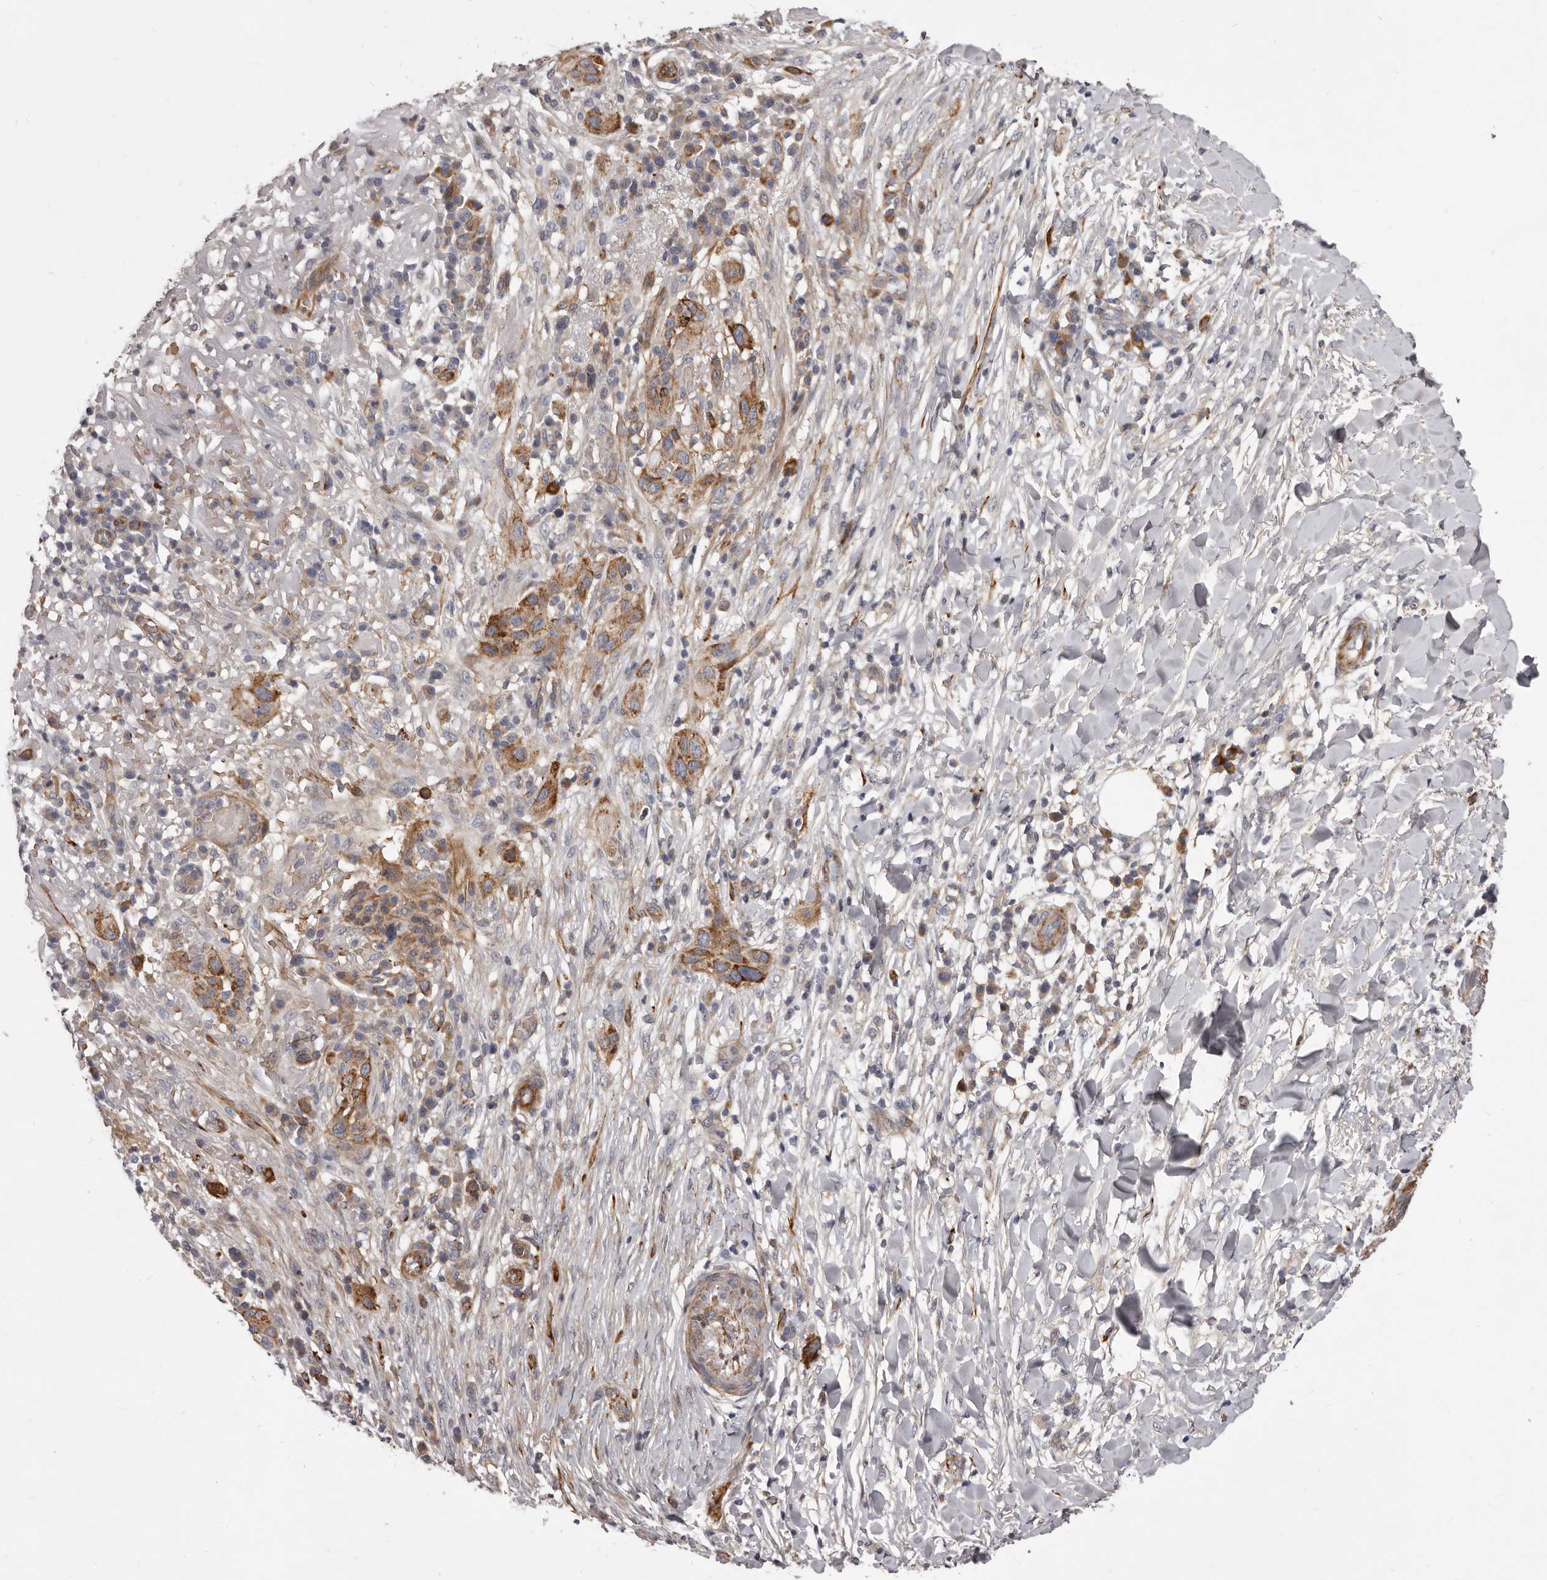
{"staining": {"intensity": "moderate", "quantity": ">75%", "location": "cytoplasmic/membranous"}, "tissue": "skin cancer", "cell_type": "Tumor cells", "image_type": "cancer", "snomed": [{"axis": "morphology", "description": "Normal tissue, NOS"}, {"axis": "morphology", "description": "Squamous cell carcinoma, NOS"}, {"axis": "topography", "description": "Skin"}], "caption": "IHC histopathology image of neoplastic tissue: human skin cancer stained using IHC exhibits medium levels of moderate protein expression localized specifically in the cytoplasmic/membranous of tumor cells, appearing as a cytoplasmic/membranous brown color.", "gene": "ALPK1", "patient": {"sex": "female", "age": 96}}